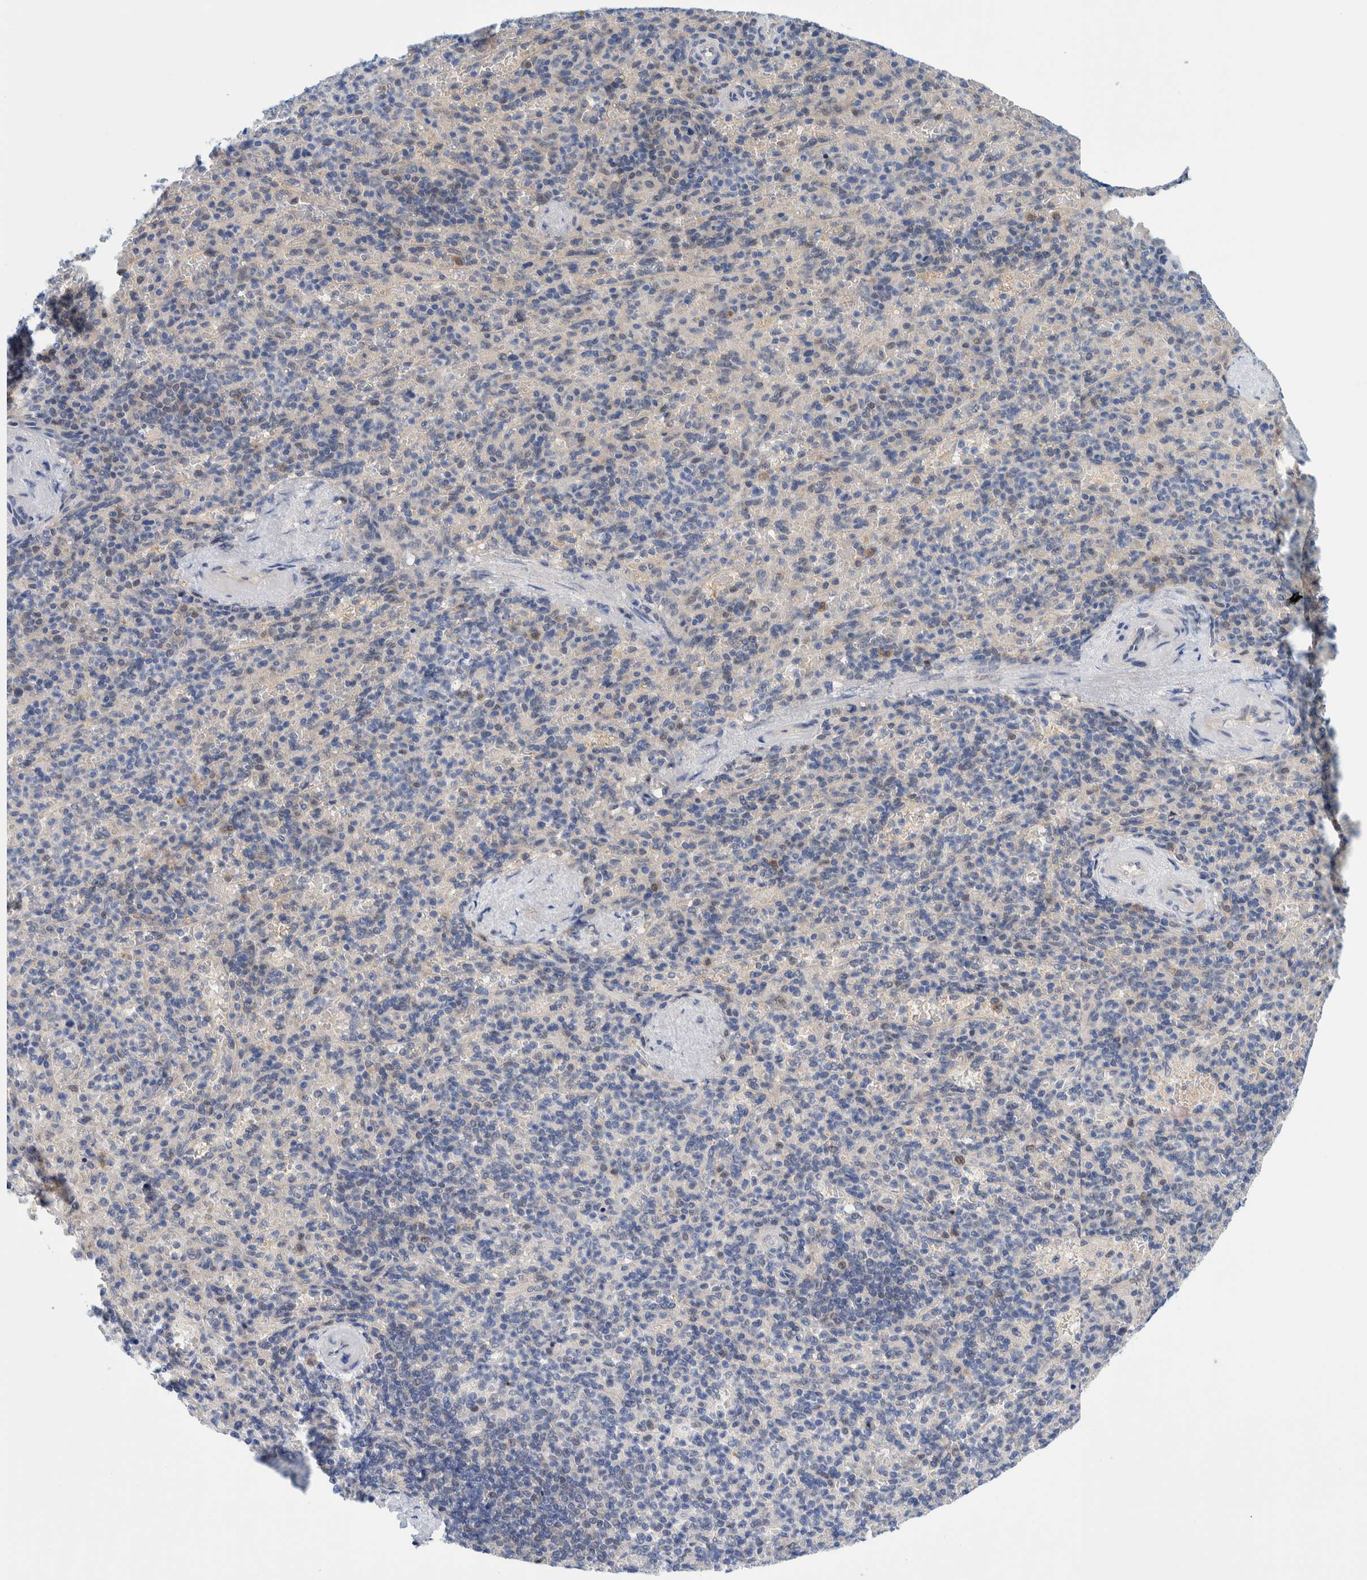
{"staining": {"intensity": "negative", "quantity": "none", "location": "none"}, "tissue": "spleen", "cell_type": "Cells in red pulp", "image_type": "normal", "snomed": [{"axis": "morphology", "description": "Normal tissue, NOS"}, {"axis": "topography", "description": "Spleen"}], "caption": "This is an immunohistochemistry photomicrograph of benign human spleen. There is no staining in cells in red pulp.", "gene": "PFAS", "patient": {"sex": "female", "age": 74}}